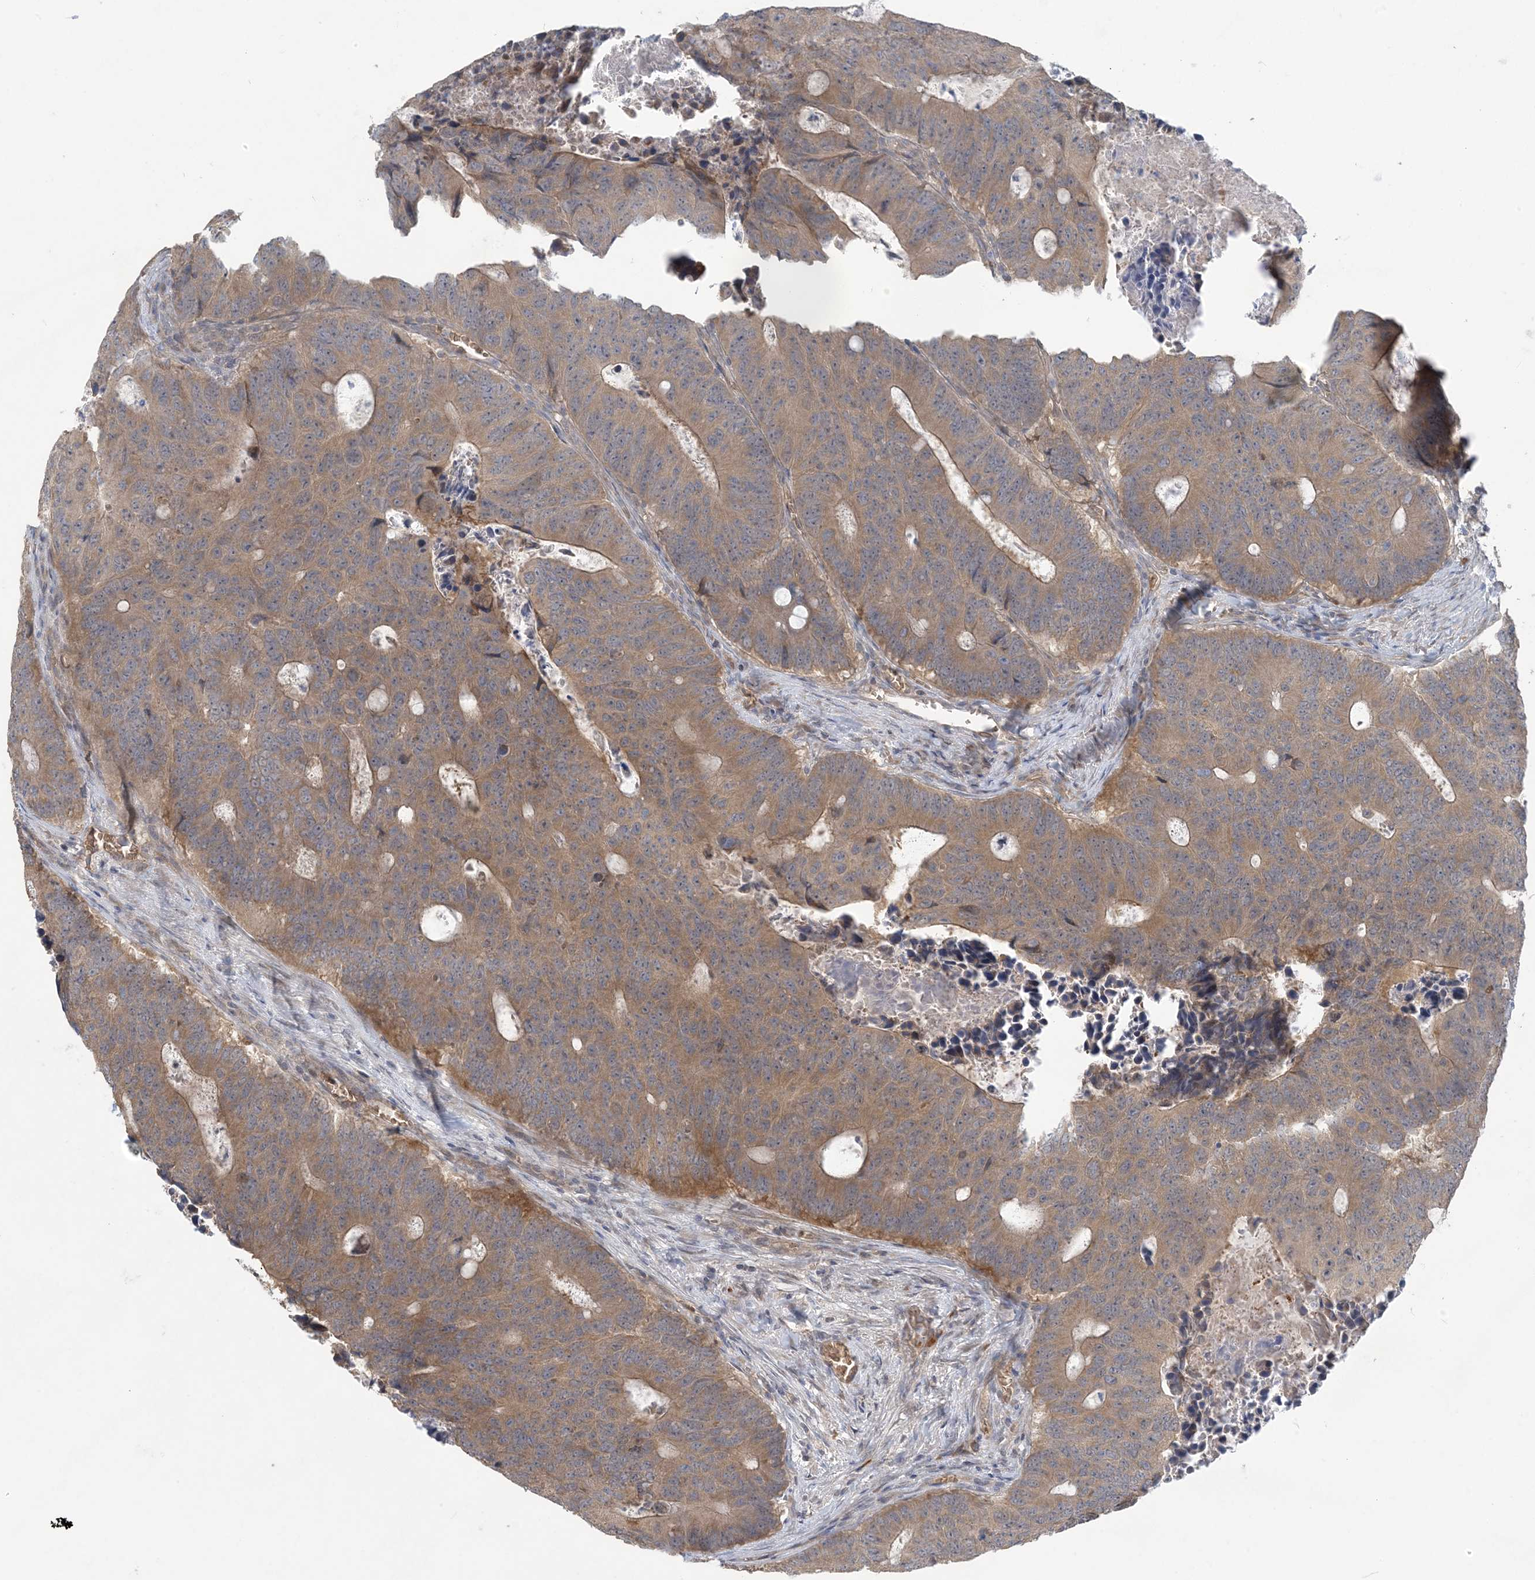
{"staining": {"intensity": "moderate", "quantity": ">75%", "location": "cytoplasmic/membranous"}, "tissue": "colorectal cancer", "cell_type": "Tumor cells", "image_type": "cancer", "snomed": [{"axis": "morphology", "description": "Adenocarcinoma, NOS"}, {"axis": "topography", "description": "Colon"}], "caption": "Human colorectal adenocarcinoma stained with a brown dye displays moderate cytoplasmic/membranous positive positivity in approximately >75% of tumor cells.", "gene": "PUSL1", "patient": {"sex": "male", "age": 87}}